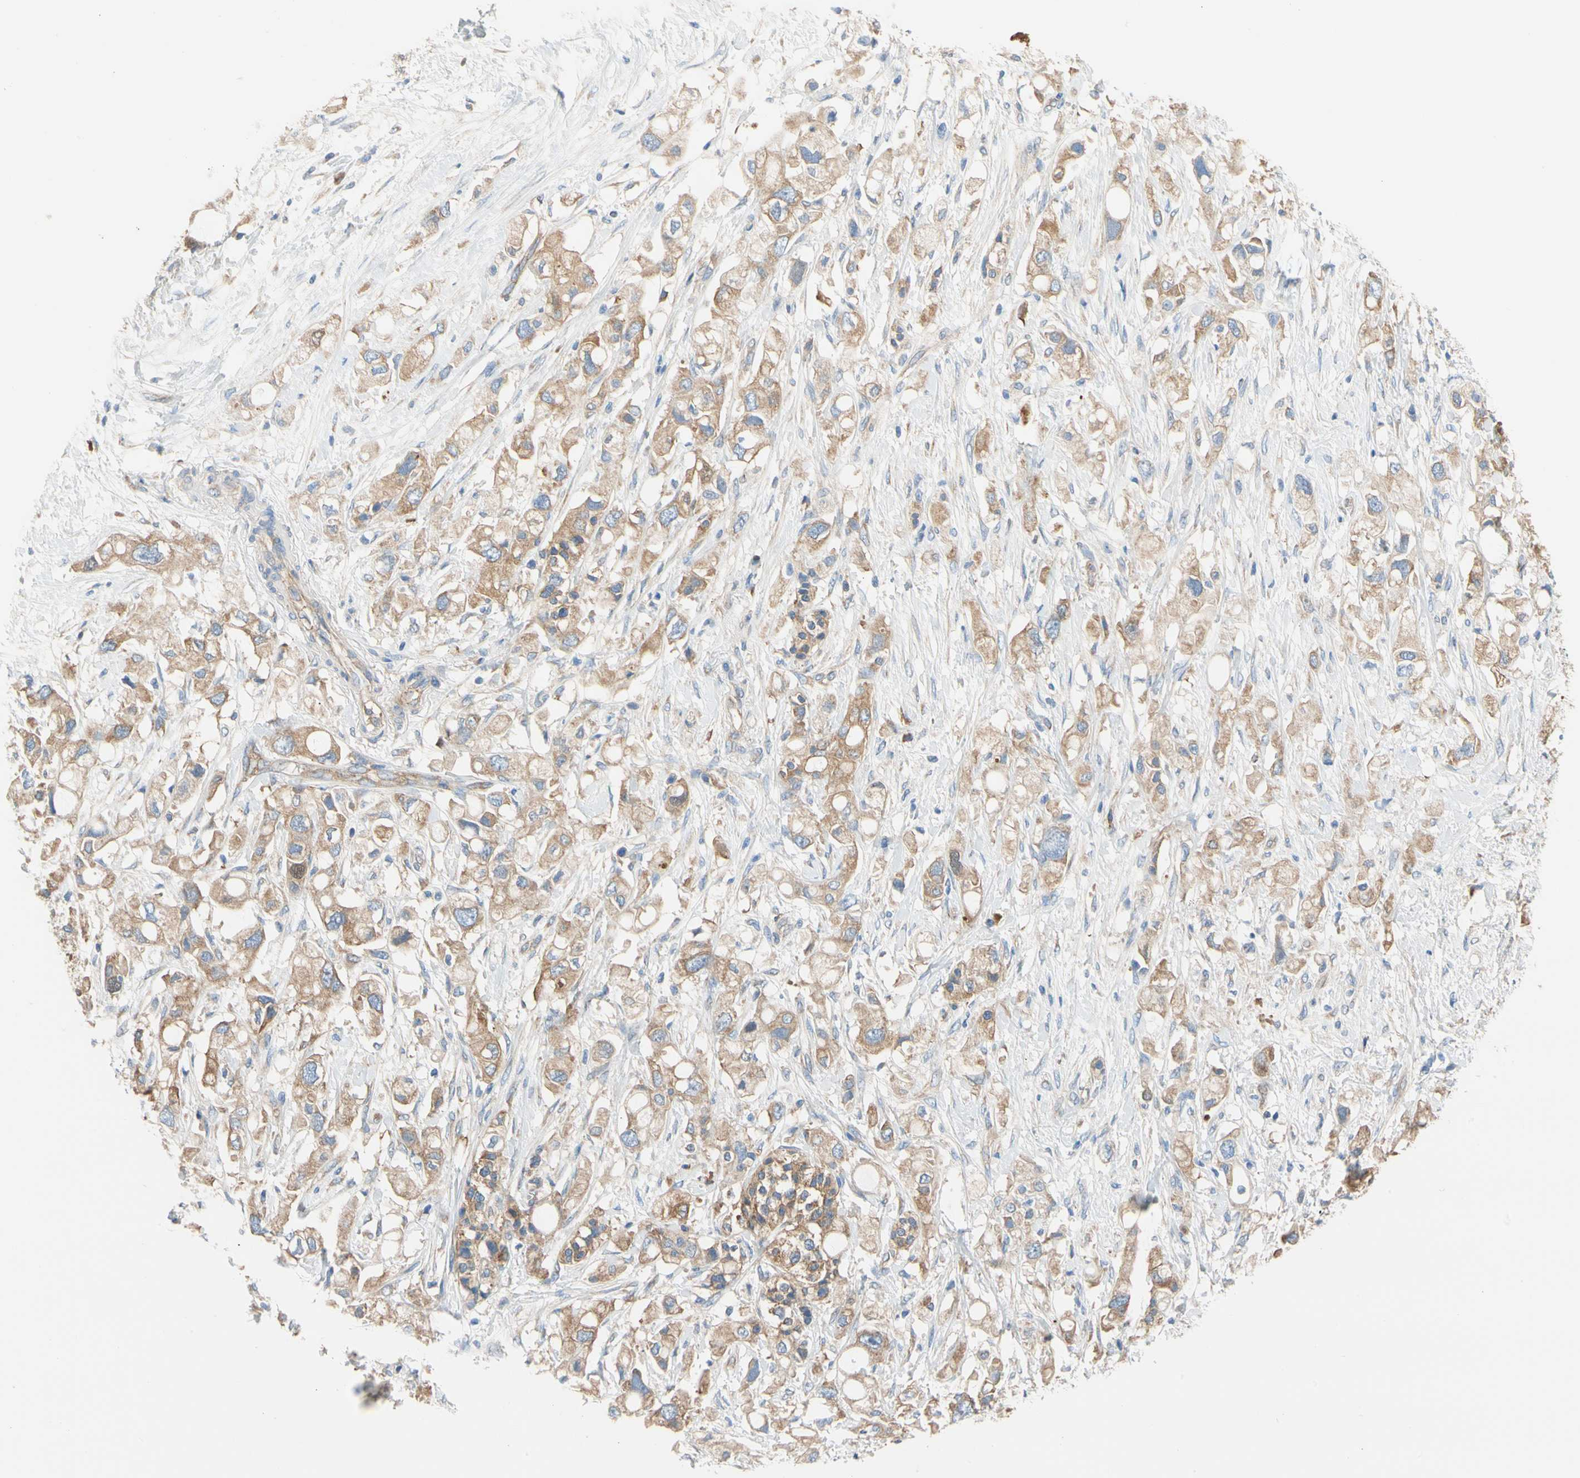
{"staining": {"intensity": "weak", "quantity": ">75%", "location": "cytoplasmic/membranous"}, "tissue": "pancreatic cancer", "cell_type": "Tumor cells", "image_type": "cancer", "snomed": [{"axis": "morphology", "description": "Adenocarcinoma, NOS"}, {"axis": "topography", "description": "Pancreas"}], "caption": "A micrograph of human pancreatic adenocarcinoma stained for a protein shows weak cytoplasmic/membranous brown staining in tumor cells.", "gene": "GPHN", "patient": {"sex": "female", "age": 56}}